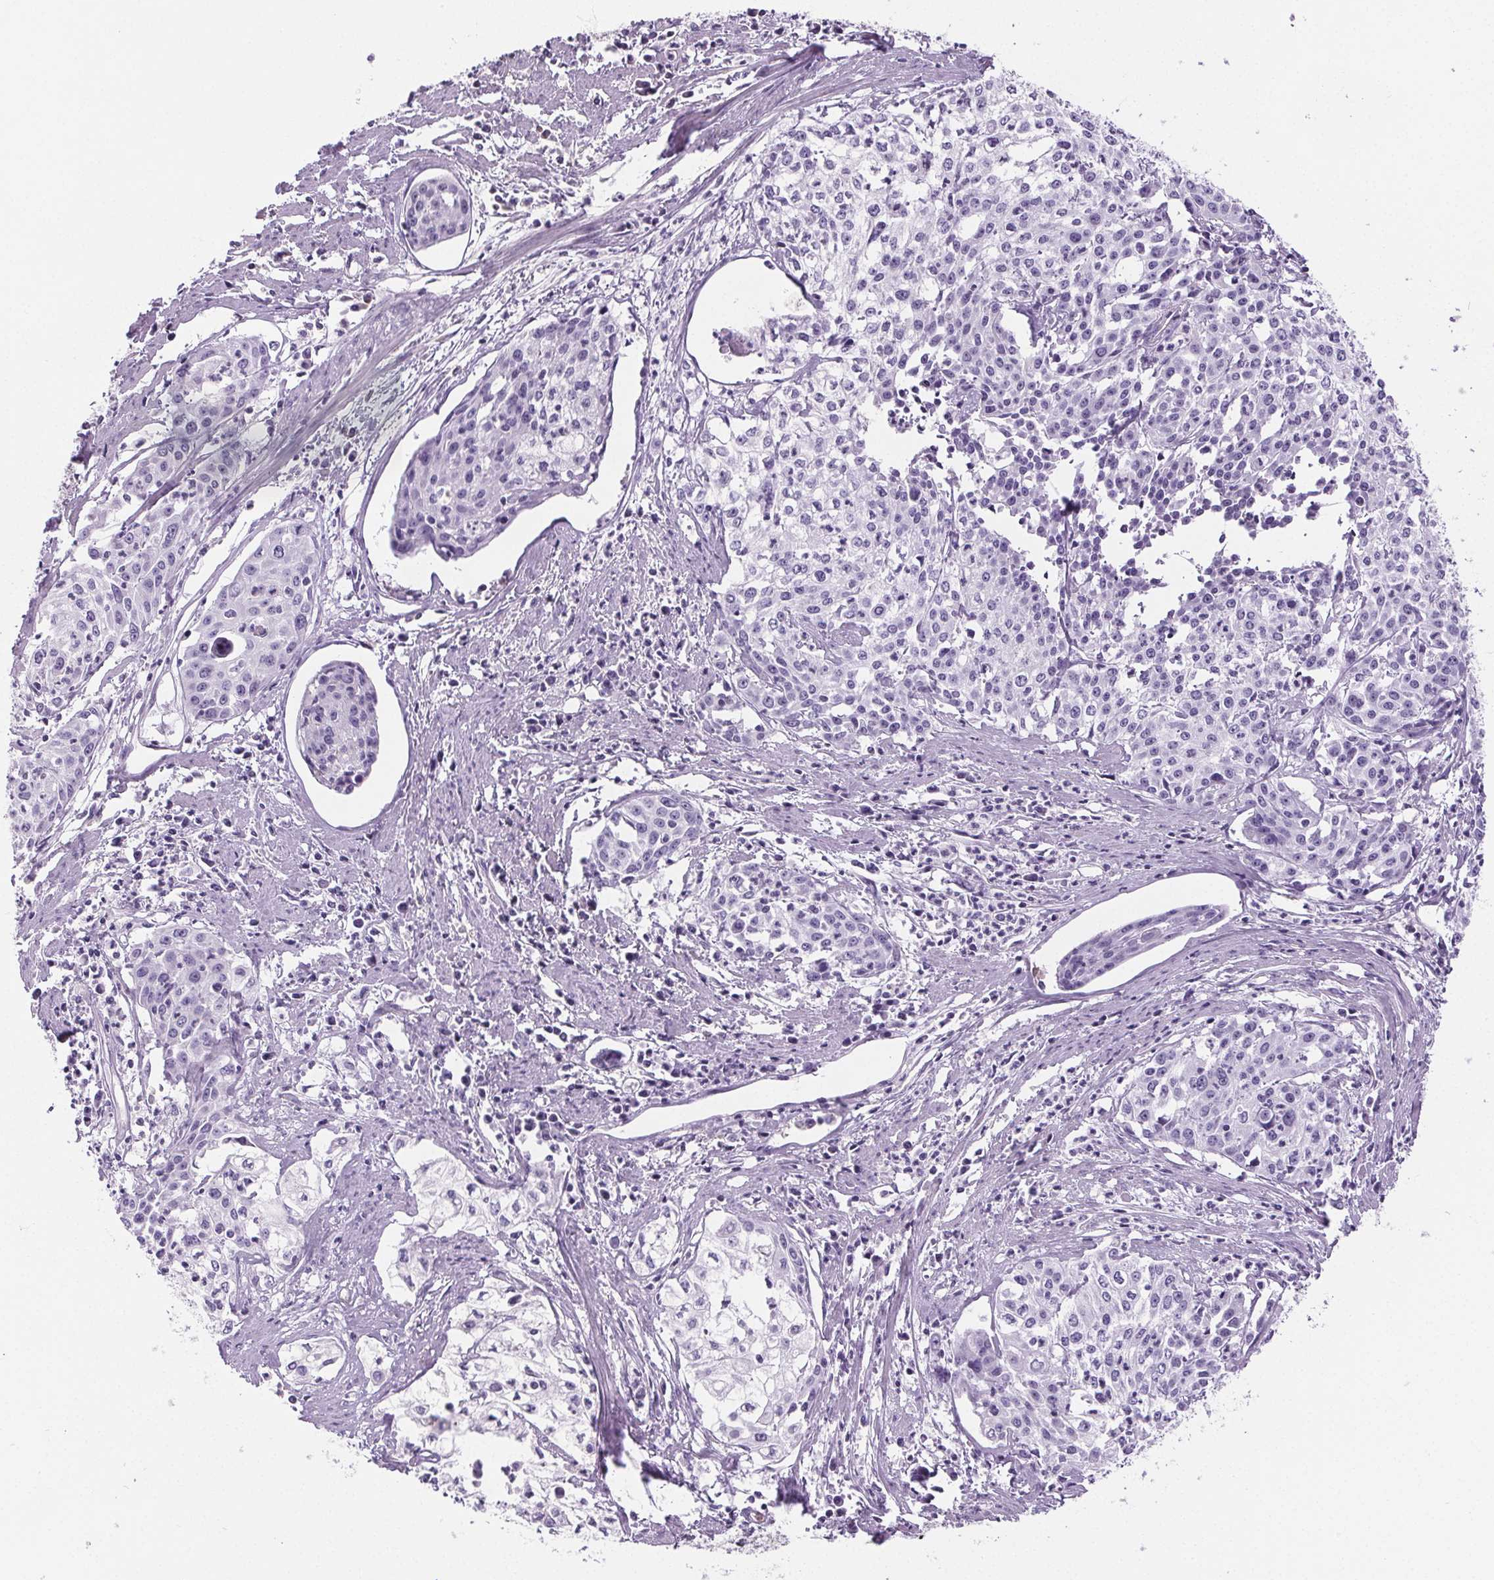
{"staining": {"intensity": "negative", "quantity": "none", "location": "none"}, "tissue": "cervical cancer", "cell_type": "Tumor cells", "image_type": "cancer", "snomed": [{"axis": "morphology", "description": "Squamous cell carcinoma, NOS"}, {"axis": "topography", "description": "Cervix"}], "caption": "A high-resolution histopathology image shows immunohistochemistry staining of cervical cancer (squamous cell carcinoma), which exhibits no significant staining in tumor cells.", "gene": "CD5L", "patient": {"sex": "female", "age": 39}}